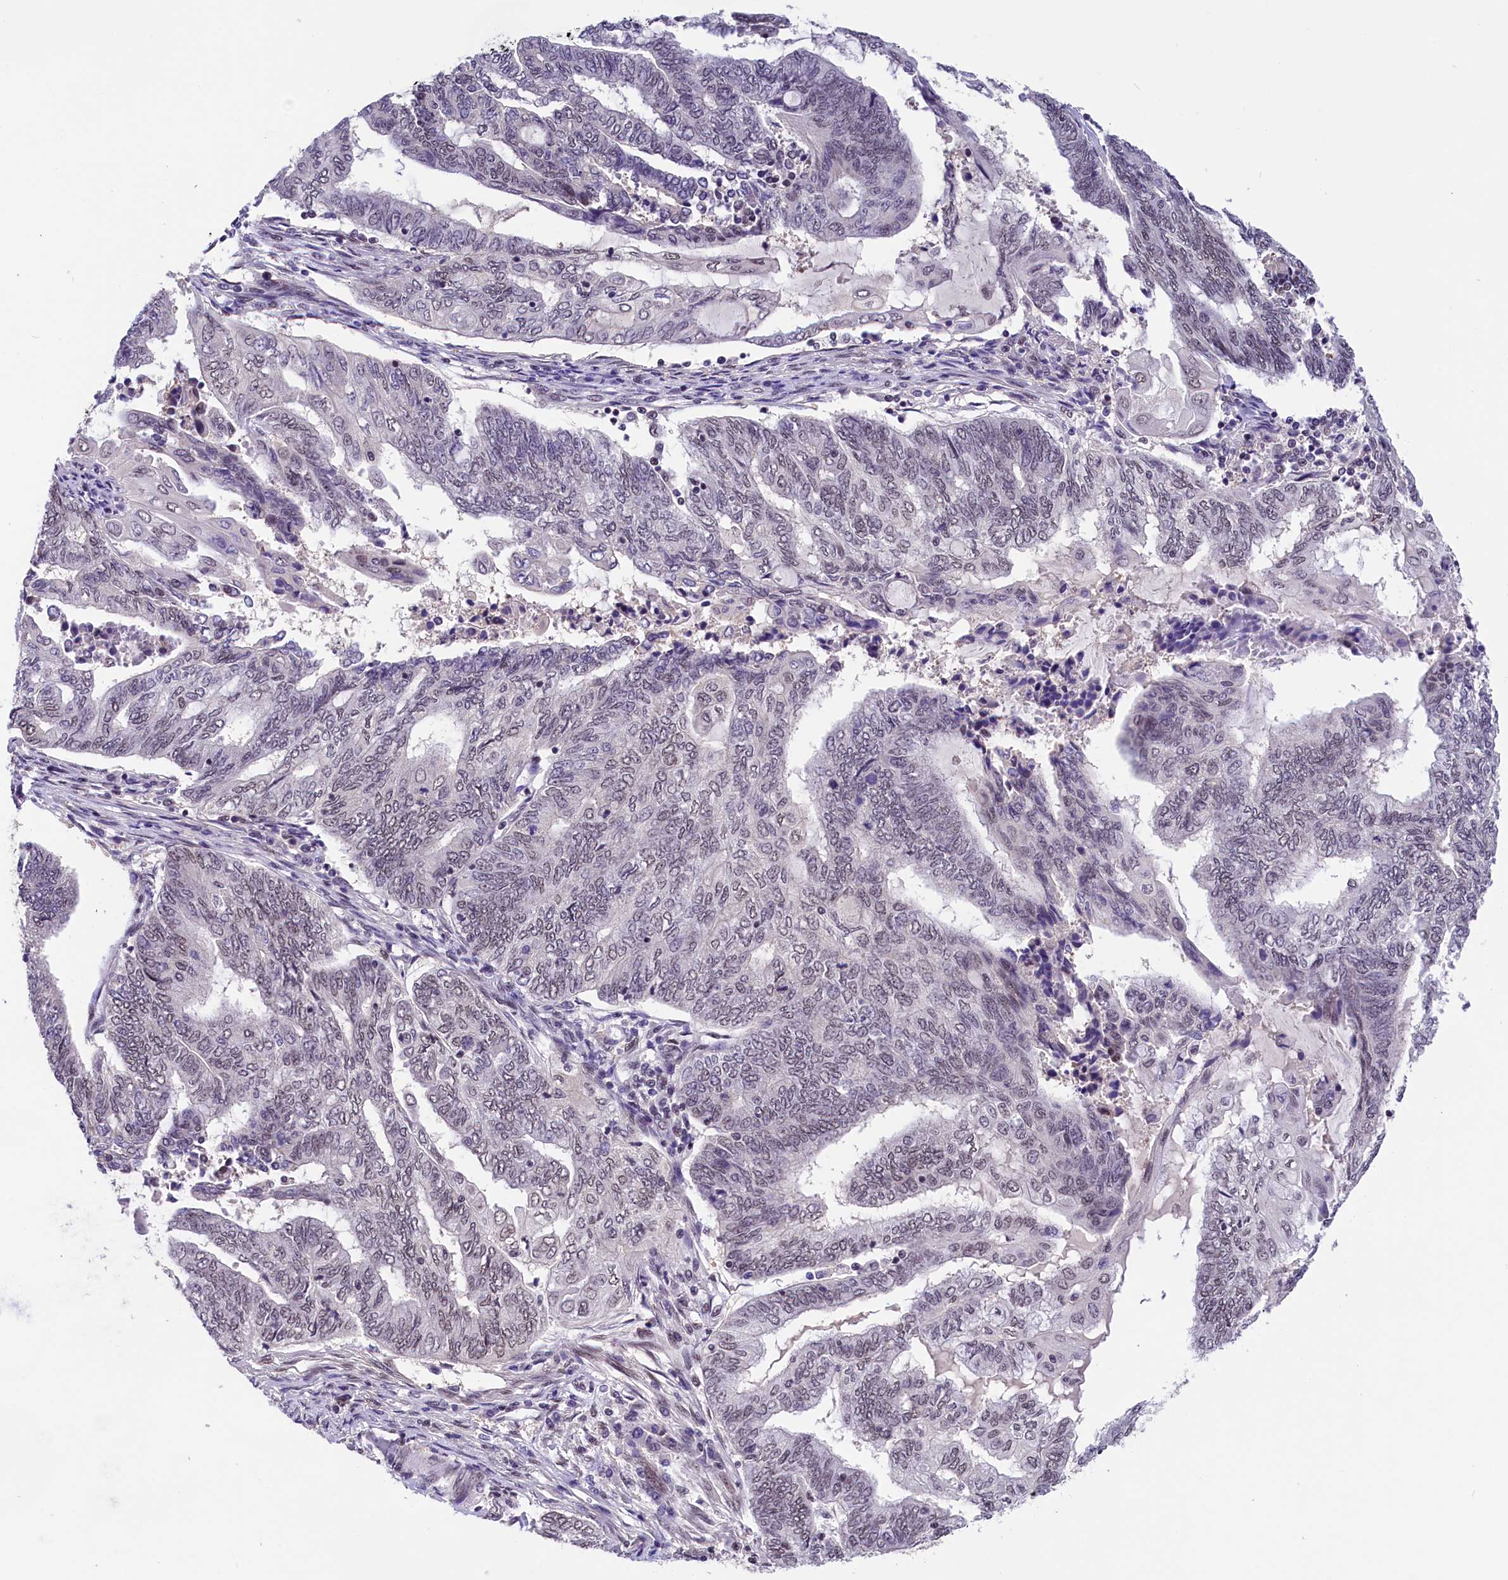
{"staining": {"intensity": "weak", "quantity": "<25%", "location": "nuclear"}, "tissue": "endometrial cancer", "cell_type": "Tumor cells", "image_type": "cancer", "snomed": [{"axis": "morphology", "description": "Adenocarcinoma, NOS"}, {"axis": "topography", "description": "Uterus"}, {"axis": "topography", "description": "Endometrium"}], "caption": "This is an immunohistochemistry photomicrograph of endometrial cancer. There is no positivity in tumor cells.", "gene": "ZC3H4", "patient": {"sex": "female", "age": 70}}